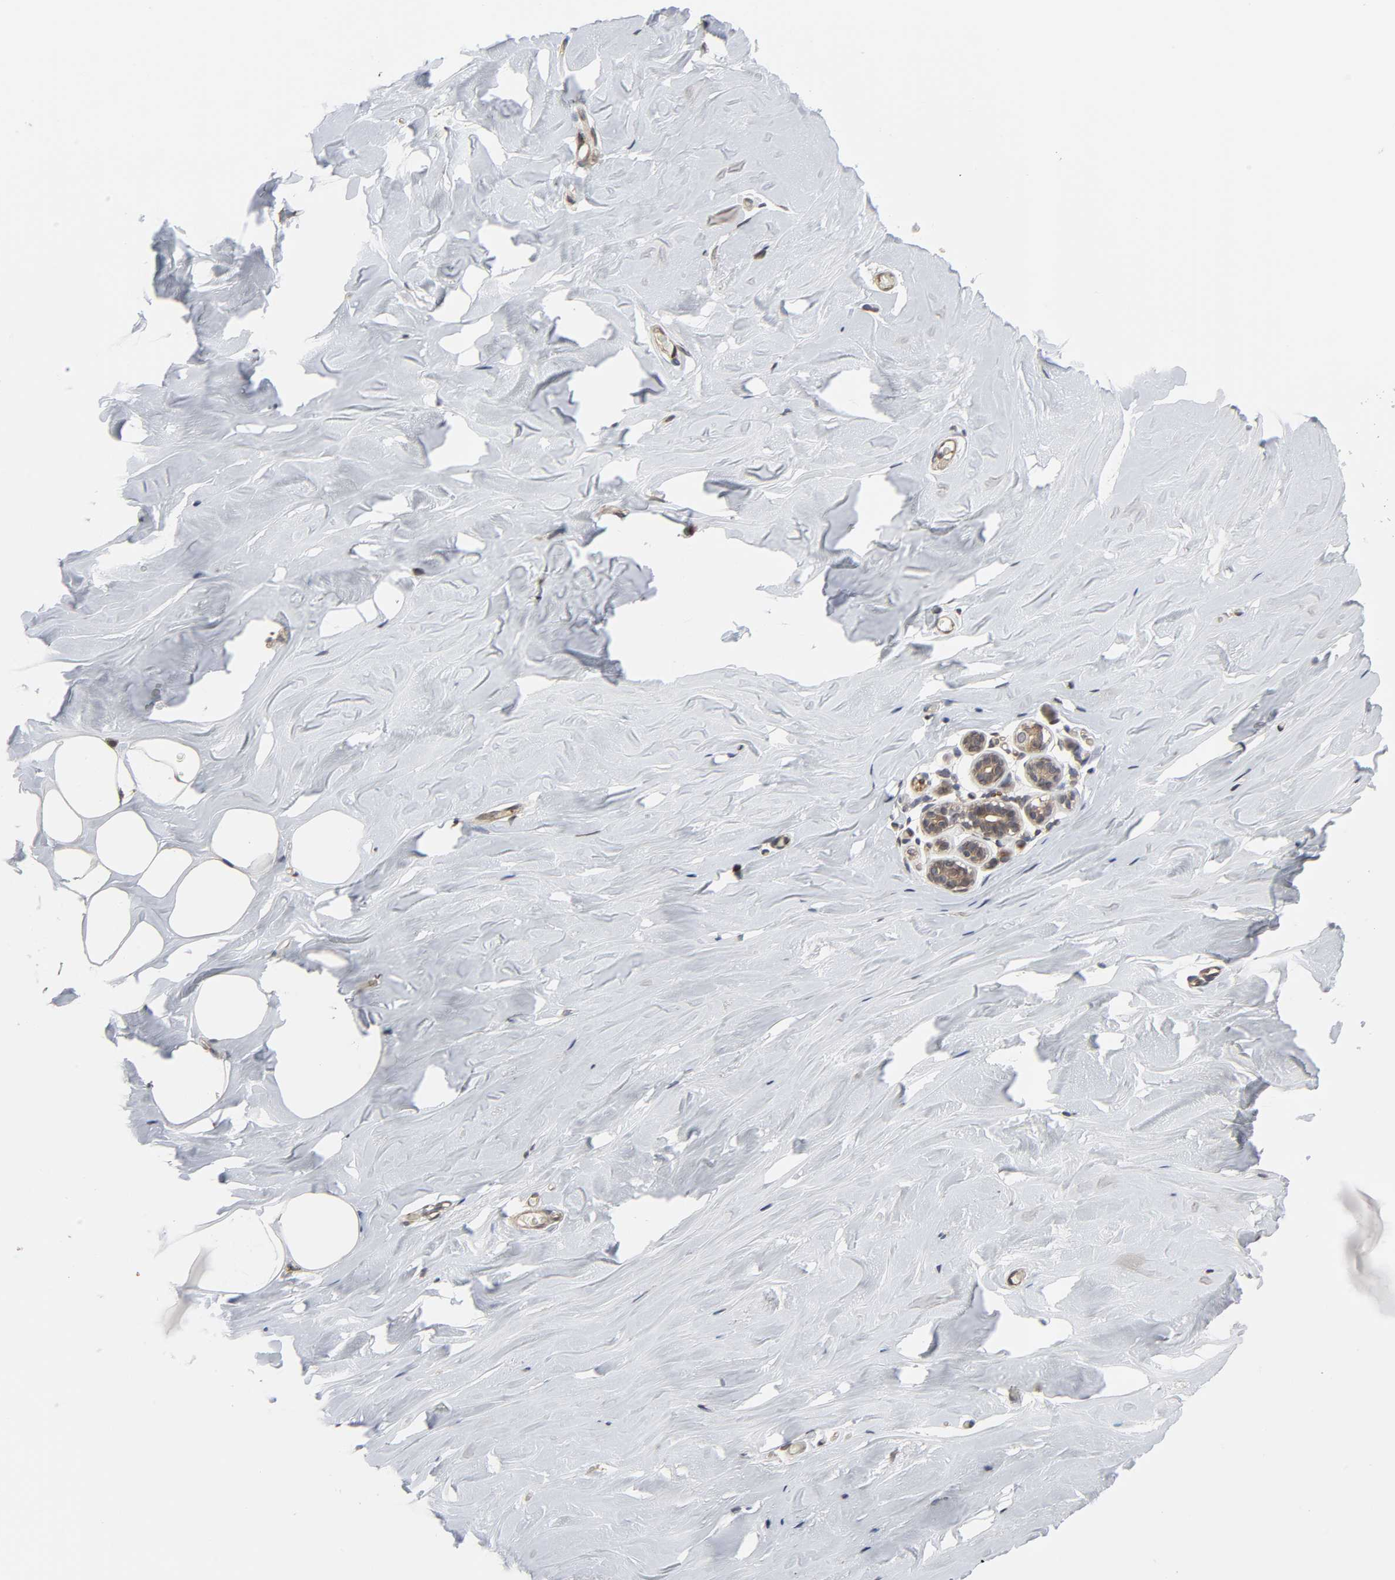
{"staining": {"intensity": "negative", "quantity": "none", "location": "none"}, "tissue": "breast", "cell_type": "Adipocytes", "image_type": "normal", "snomed": [{"axis": "morphology", "description": "Normal tissue, NOS"}, {"axis": "topography", "description": "Breast"}], "caption": "A high-resolution histopathology image shows IHC staining of benign breast, which demonstrates no significant staining in adipocytes.", "gene": "CCDC175", "patient": {"sex": "female", "age": 75}}